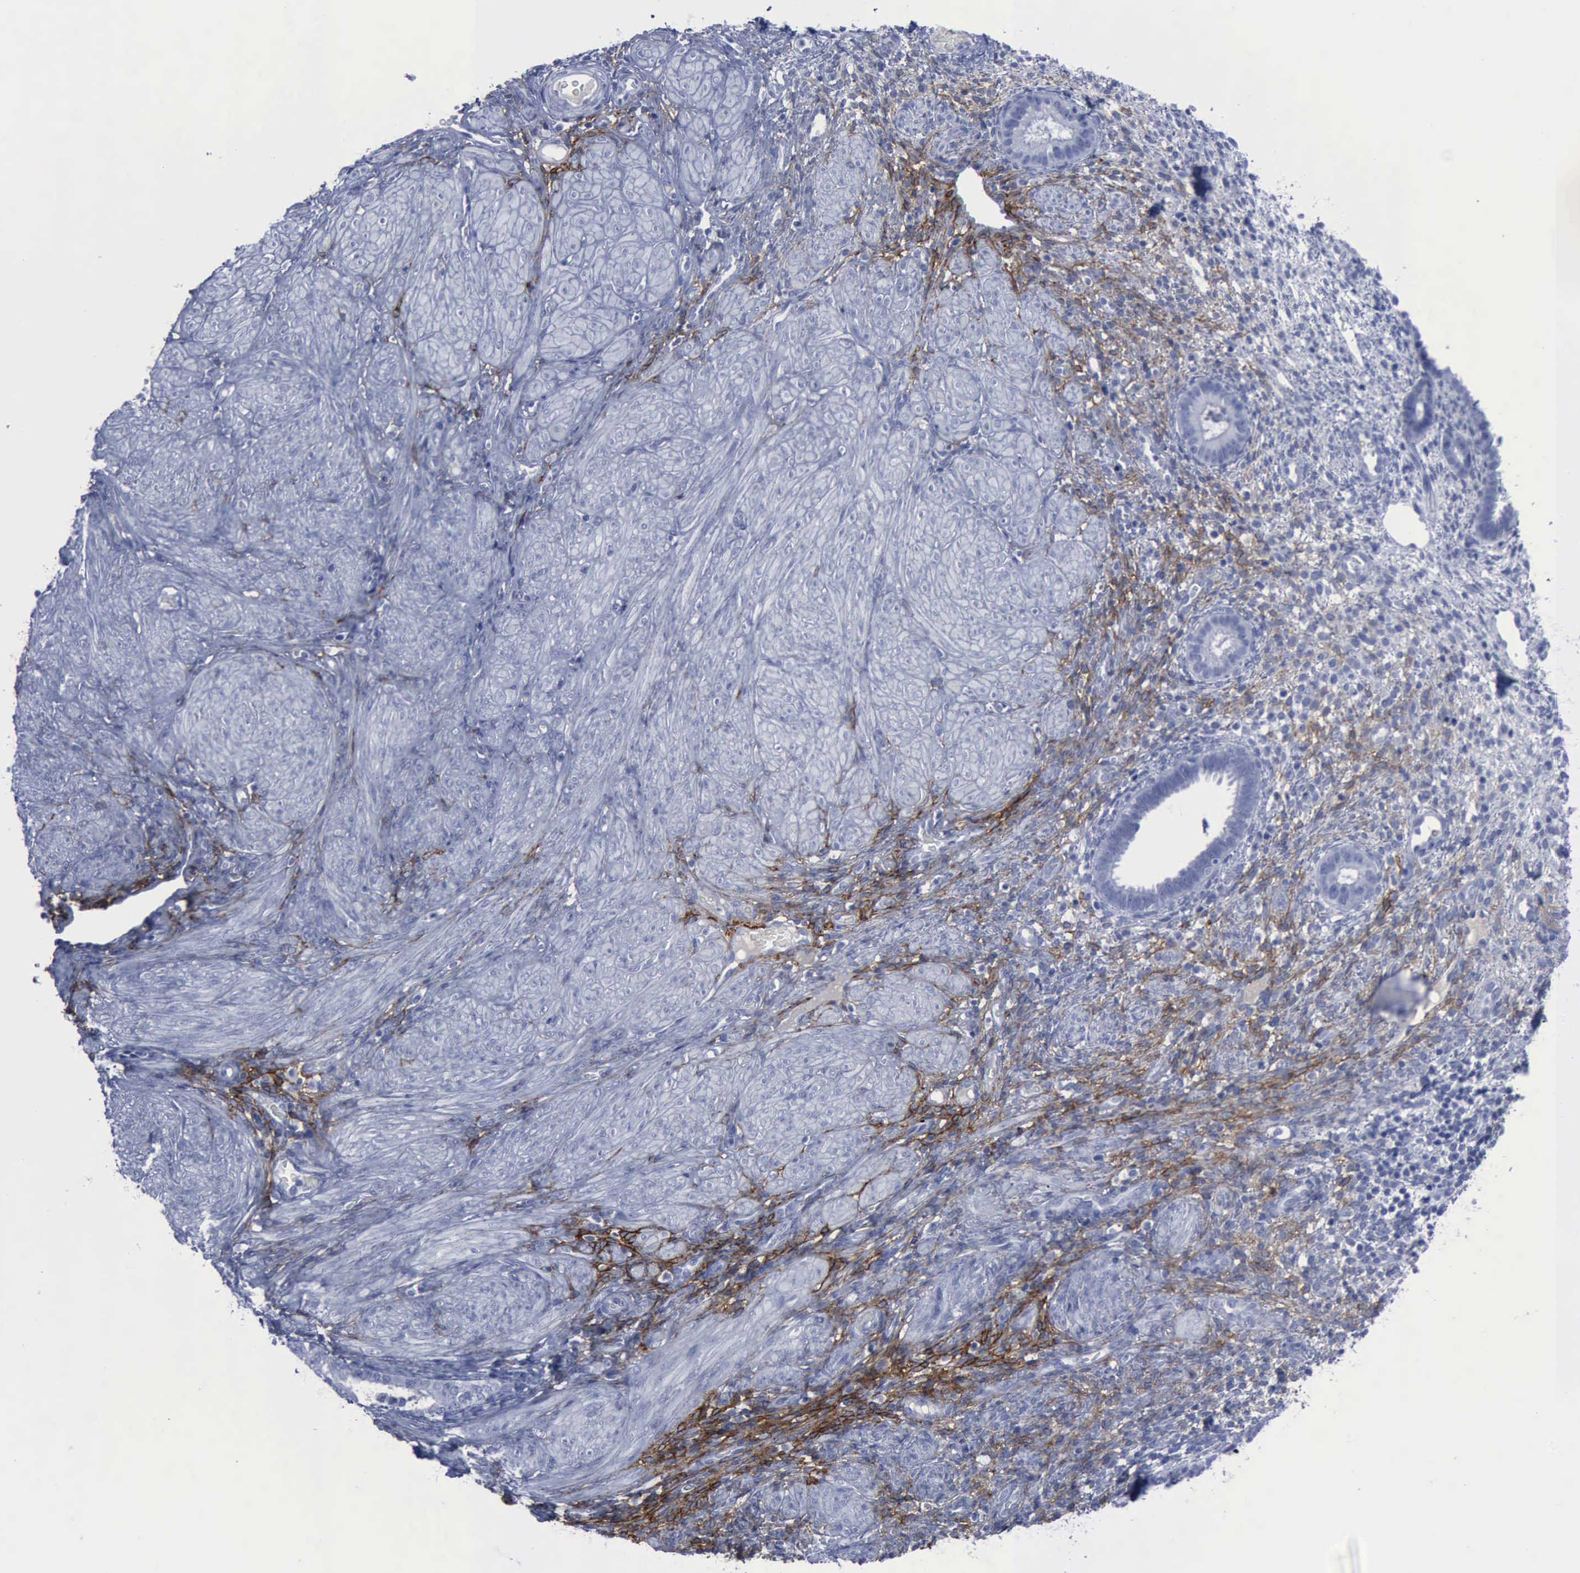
{"staining": {"intensity": "moderate", "quantity": "25%-75%", "location": "cytoplasmic/membranous"}, "tissue": "endometrium", "cell_type": "Cells in endometrial stroma", "image_type": "normal", "snomed": [{"axis": "morphology", "description": "Normal tissue, NOS"}, {"axis": "topography", "description": "Endometrium"}], "caption": "IHC staining of normal endometrium, which displays medium levels of moderate cytoplasmic/membranous staining in approximately 25%-75% of cells in endometrial stroma indicating moderate cytoplasmic/membranous protein positivity. The staining was performed using DAB (3,3'-diaminobenzidine) (brown) for protein detection and nuclei were counterstained in hematoxylin (blue).", "gene": "NGFR", "patient": {"sex": "female", "age": 72}}